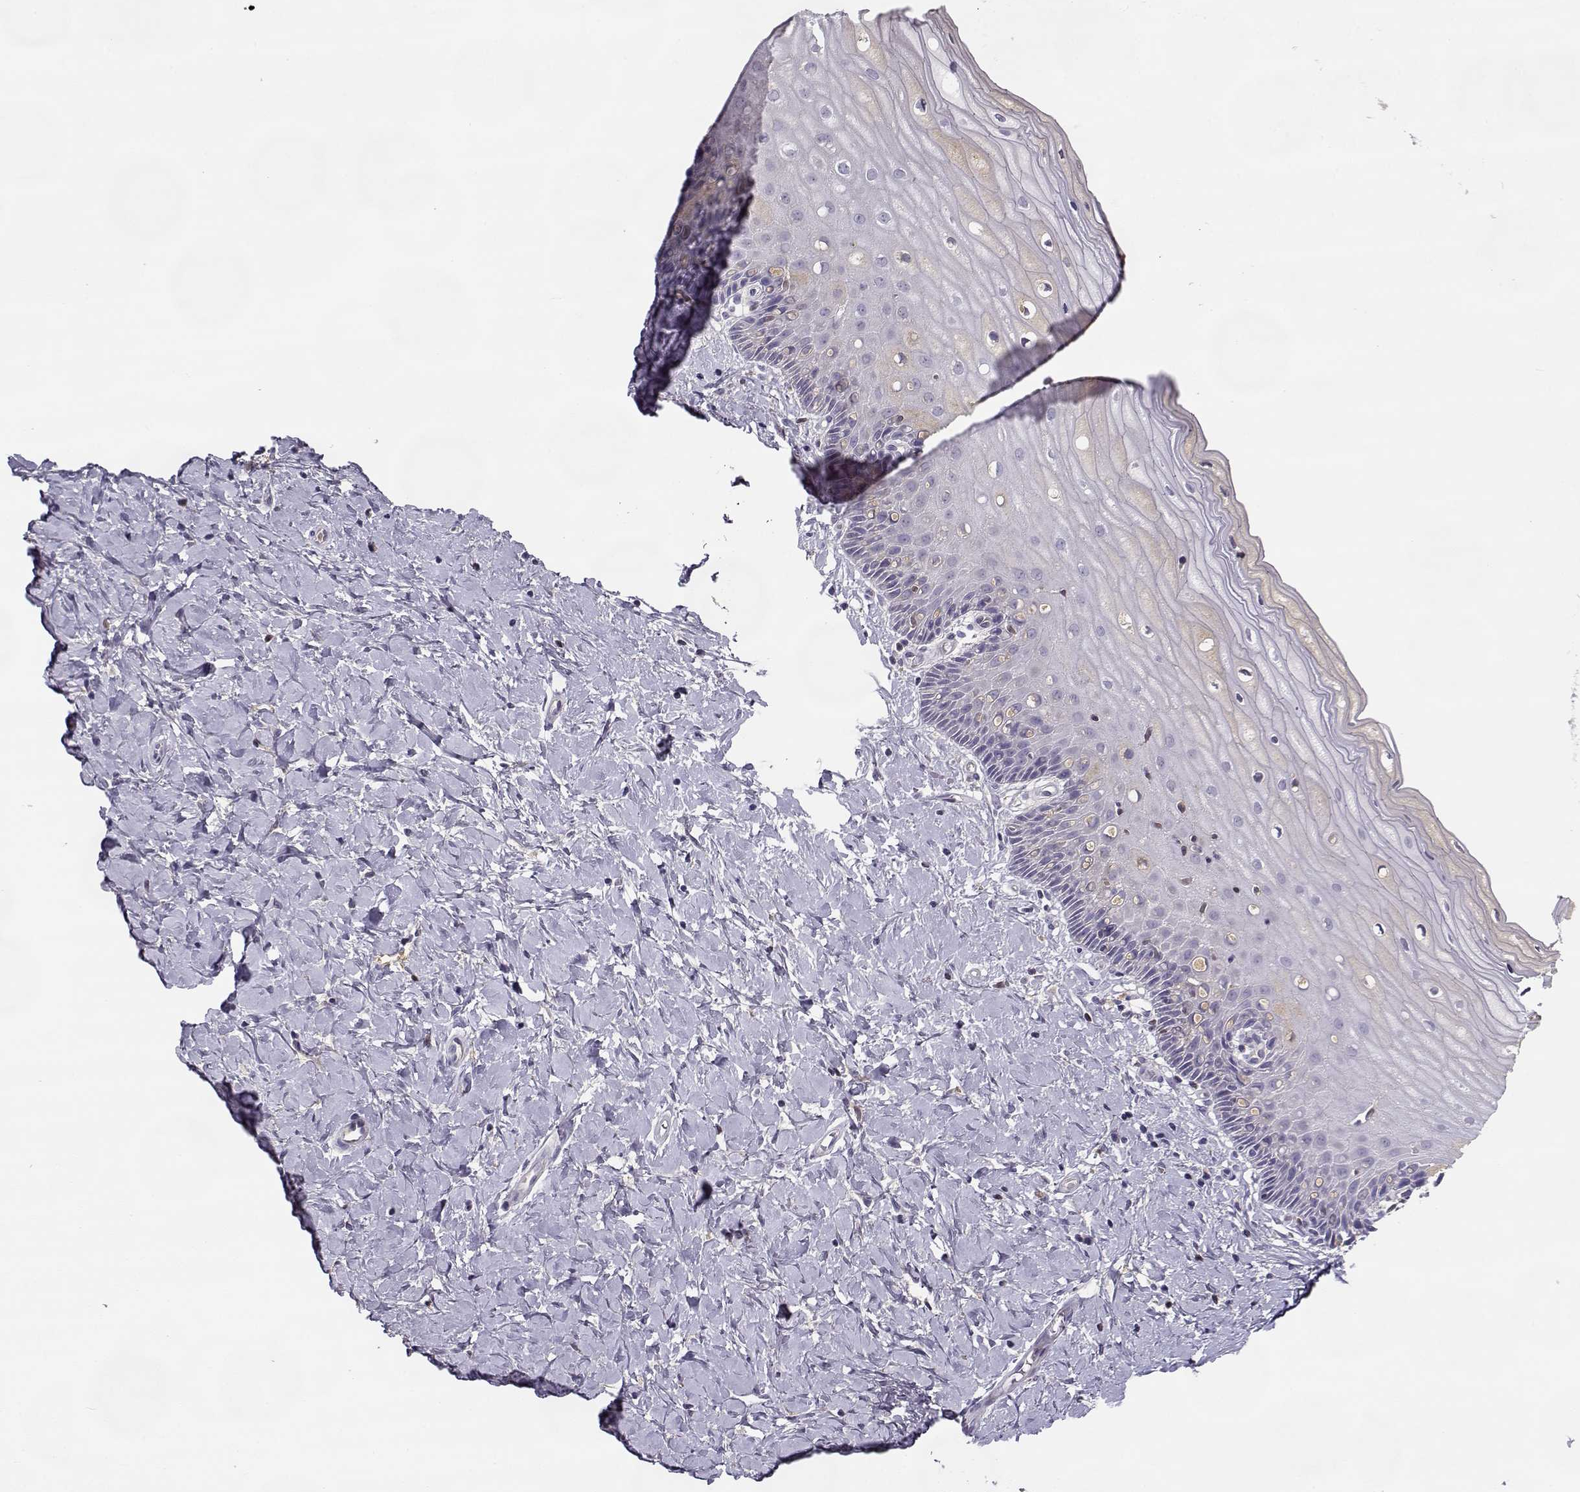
{"staining": {"intensity": "negative", "quantity": "none", "location": "none"}, "tissue": "cervix", "cell_type": "Glandular cells", "image_type": "normal", "snomed": [{"axis": "morphology", "description": "Normal tissue, NOS"}, {"axis": "topography", "description": "Cervix"}], "caption": "Immunohistochemistry of unremarkable human cervix reveals no positivity in glandular cells.", "gene": "SLCO6A1", "patient": {"sex": "female", "age": 37}}